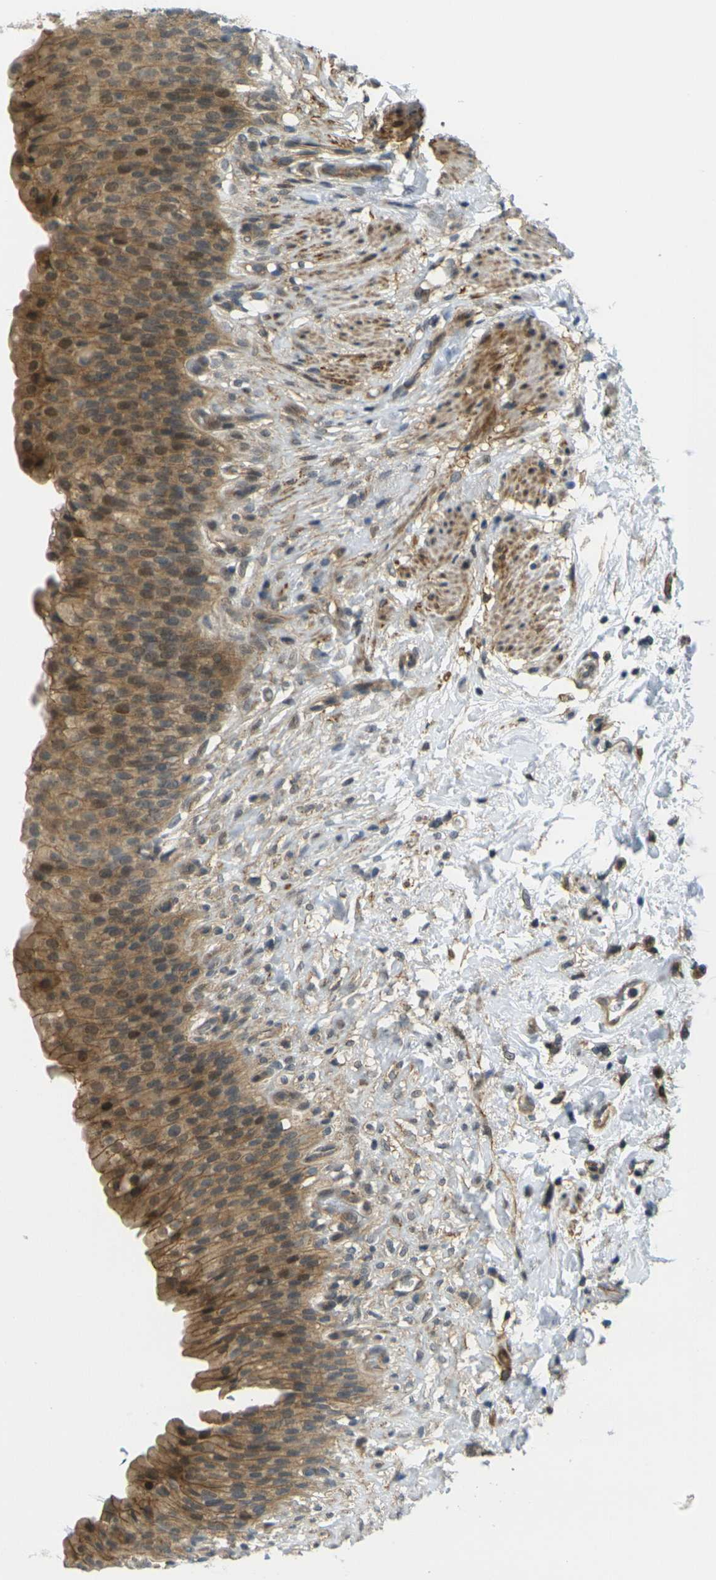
{"staining": {"intensity": "moderate", "quantity": ">75%", "location": "cytoplasmic/membranous,nuclear"}, "tissue": "urinary bladder", "cell_type": "Urothelial cells", "image_type": "normal", "snomed": [{"axis": "morphology", "description": "Normal tissue, NOS"}, {"axis": "topography", "description": "Urinary bladder"}], "caption": "The photomicrograph displays staining of benign urinary bladder, revealing moderate cytoplasmic/membranous,nuclear protein expression (brown color) within urothelial cells. The protein of interest is stained brown, and the nuclei are stained in blue (DAB IHC with brightfield microscopy, high magnification).", "gene": "KCTD10", "patient": {"sex": "female", "age": 79}}